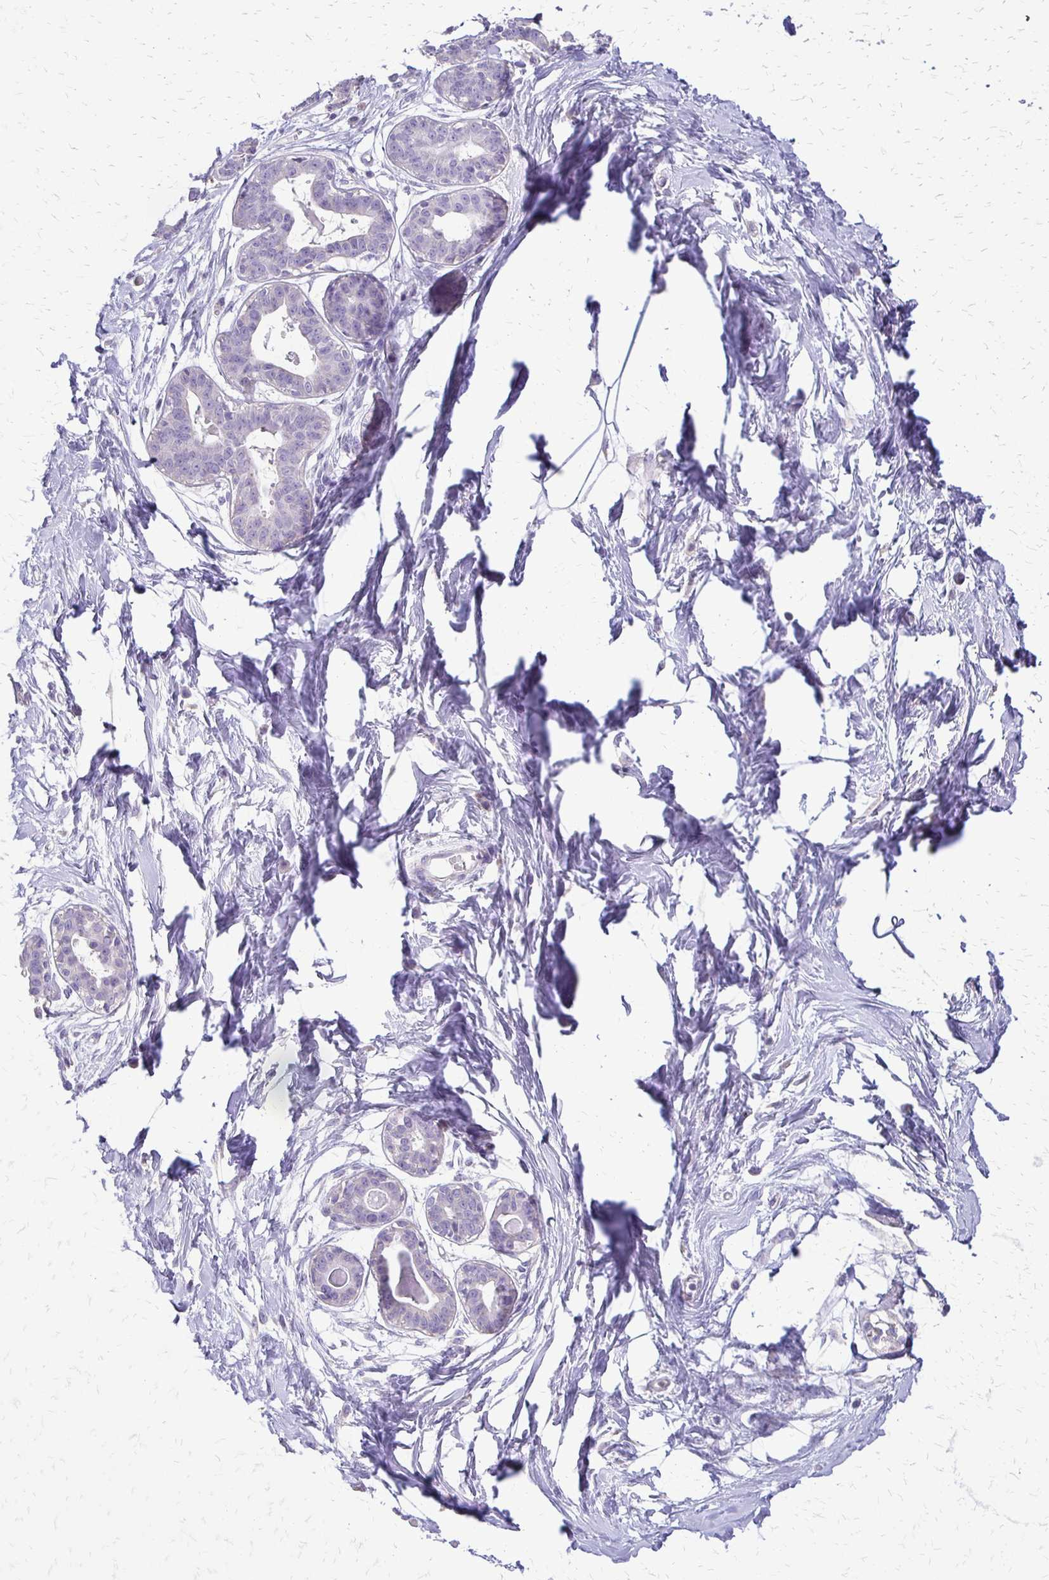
{"staining": {"intensity": "negative", "quantity": "none", "location": "none"}, "tissue": "breast", "cell_type": "Adipocytes", "image_type": "normal", "snomed": [{"axis": "morphology", "description": "Normal tissue, NOS"}, {"axis": "topography", "description": "Breast"}], "caption": "This is an IHC image of benign breast. There is no staining in adipocytes.", "gene": "ALPG", "patient": {"sex": "female", "age": 45}}